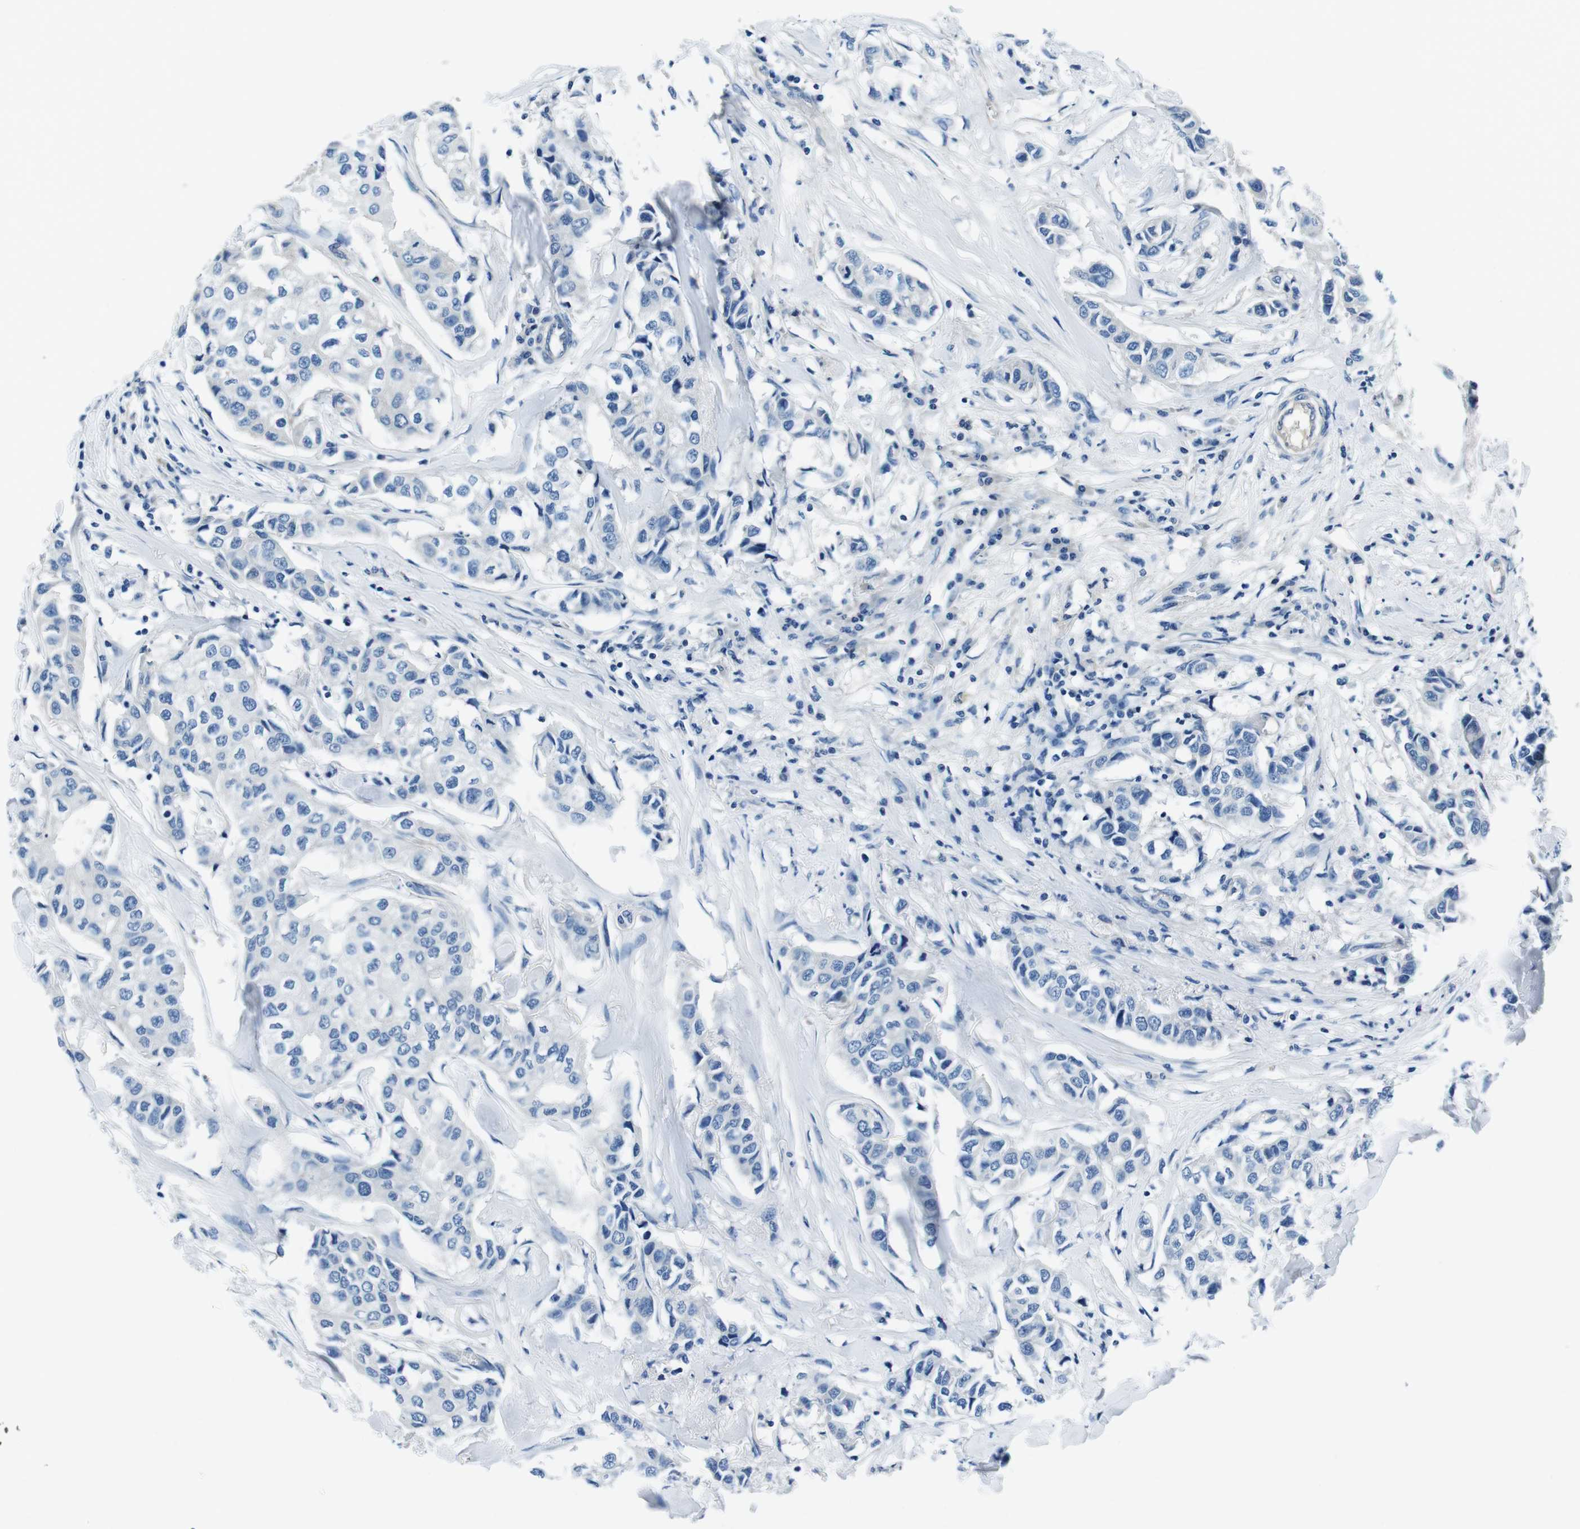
{"staining": {"intensity": "negative", "quantity": "none", "location": "none"}, "tissue": "breast cancer", "cell_type": "Tumor cells", "image_type": "cancer", "snomed": [{"axis": "morphology", "description": "Duct carcinoma"}, {"axis": "topography", "description": "Breast"}], "caption": "A photomicrograph of invasive ductal carcinoma (breast) stained for a protein demonstrates no brown staining in tumor cells. (DAB IHC with hematoxylin counter stain).", "gene": "CASQ1", "patient": {"sex": "female", "age": 80}}